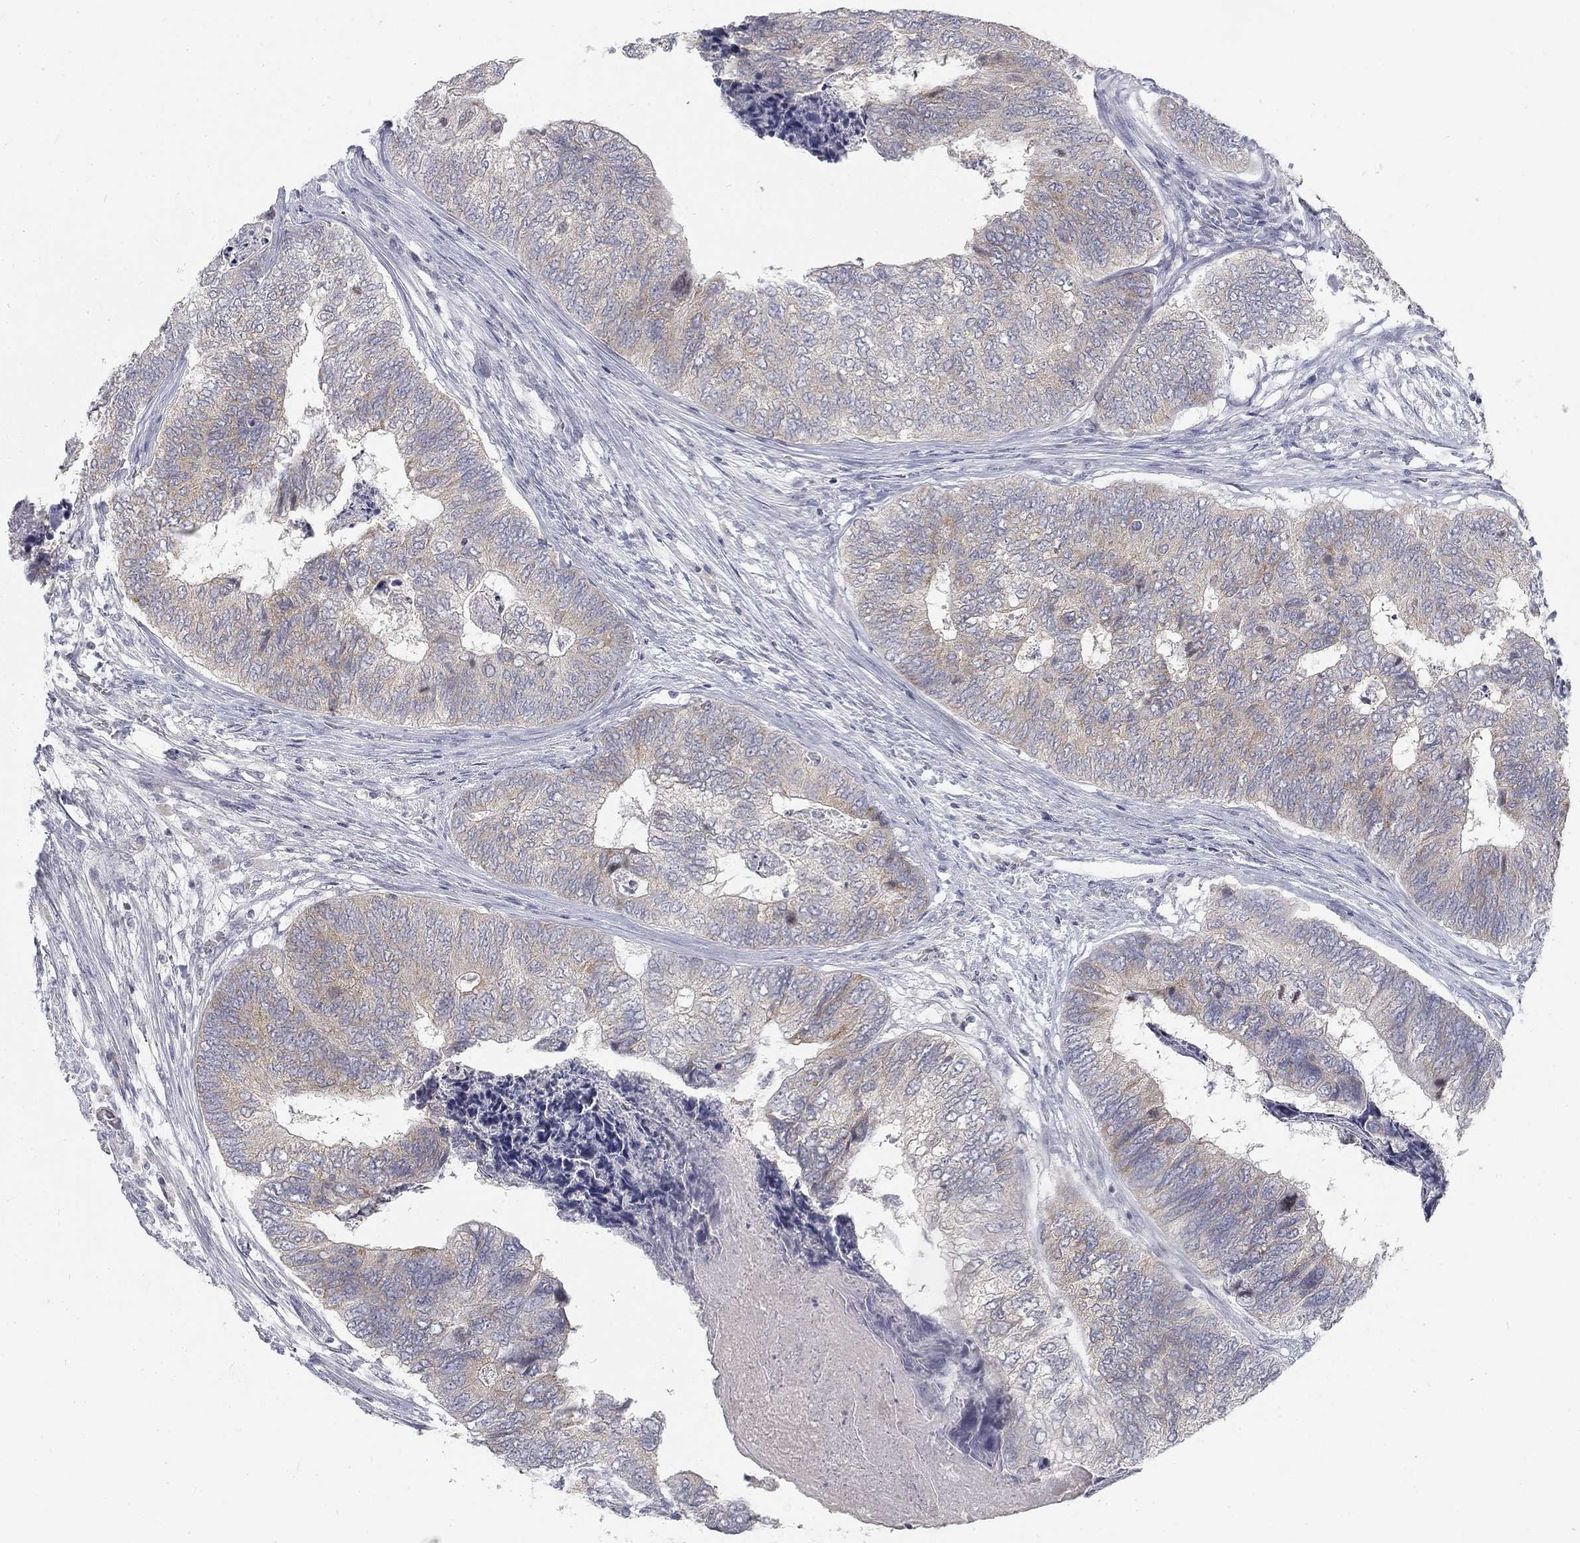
{"staining": {"intensity": "weak", "quantity": "25%-75%", "location": "cytoplasmic/membranous"}, "tissue": "colorectal cancer", "cell_type": "Tumor cells", "image_type": "cancer", "snomed": [{"axis": "morphology", "description": "Adenocarcinoma, NOS"}, {"axis": "topography", "description": "Colon"}], "caption": "Colorectal cancer tissue reveals weak cytoplasmic/membranous expression in about 25%-75% of tumor cells, visualized by immunohistochemistry. (DAB (3,3'-diaminobenzidine) IHC, brown staining for protein, blue staining for nuclei).", "gene": "ATP1A3", "patient": {"sex": "female", "age": 67}}